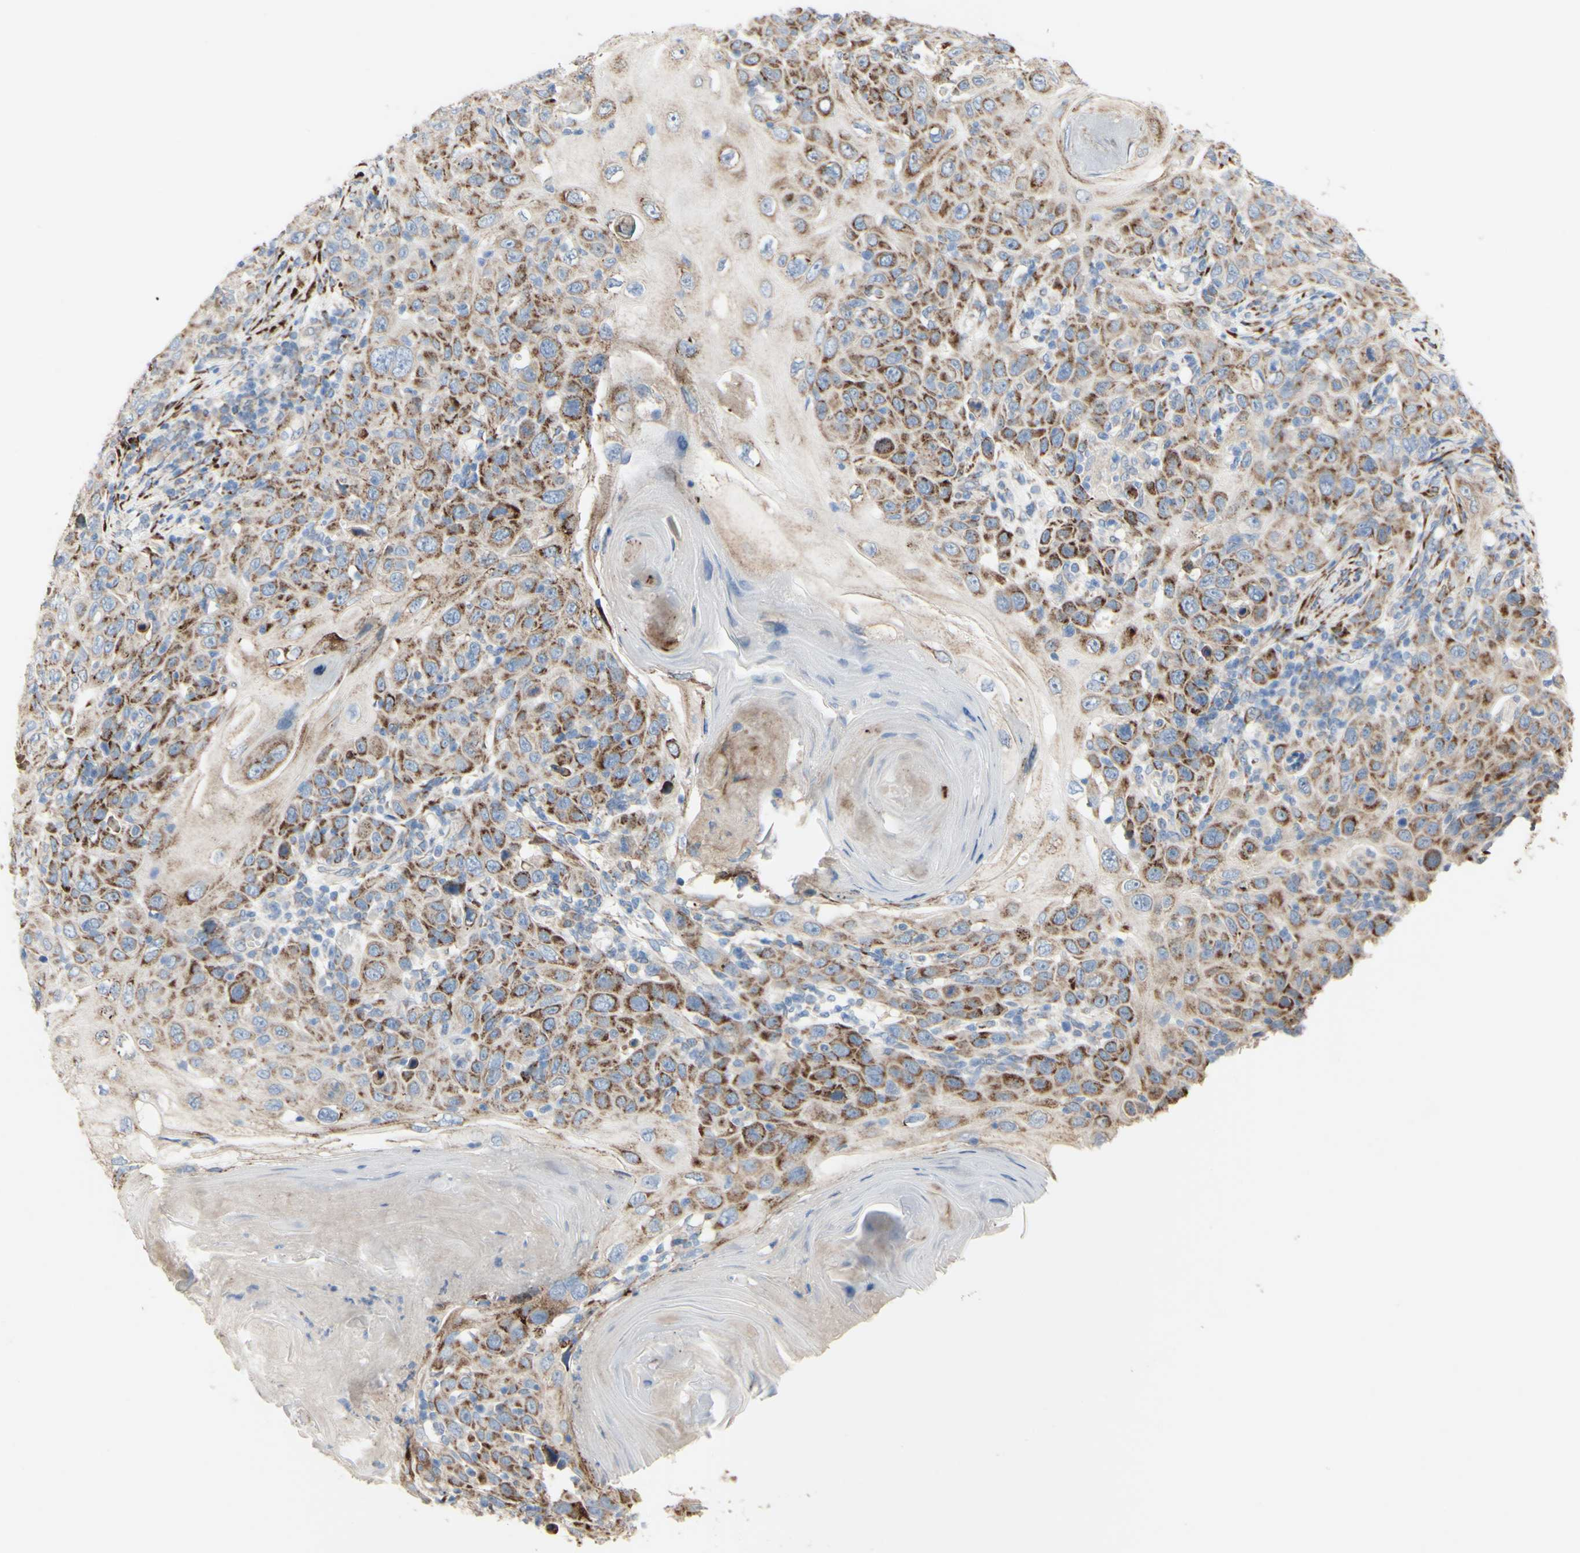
{"staining": {"intensity": "moderate", "quantity": ">75%", "location": "cytoplasmic/membranous"}, "tissue": "skin cancer", "cell_type": "Tumor cells", "image_type": "cancer", "snomed": [{"axis": "morphology", "description": "Squamous cell carcinoma, NOS"}, {"axis": "topography", "description": "Skin"}], "caption": "Immunohistochemical staining of human skin squamous cell carcinoma exhibits moderate cytoplasmic/membranous protein positivity in approximately >75% of tumor cells.", "gene": "AGPAT5", "patient": {"sex": "female", "age": 88}}